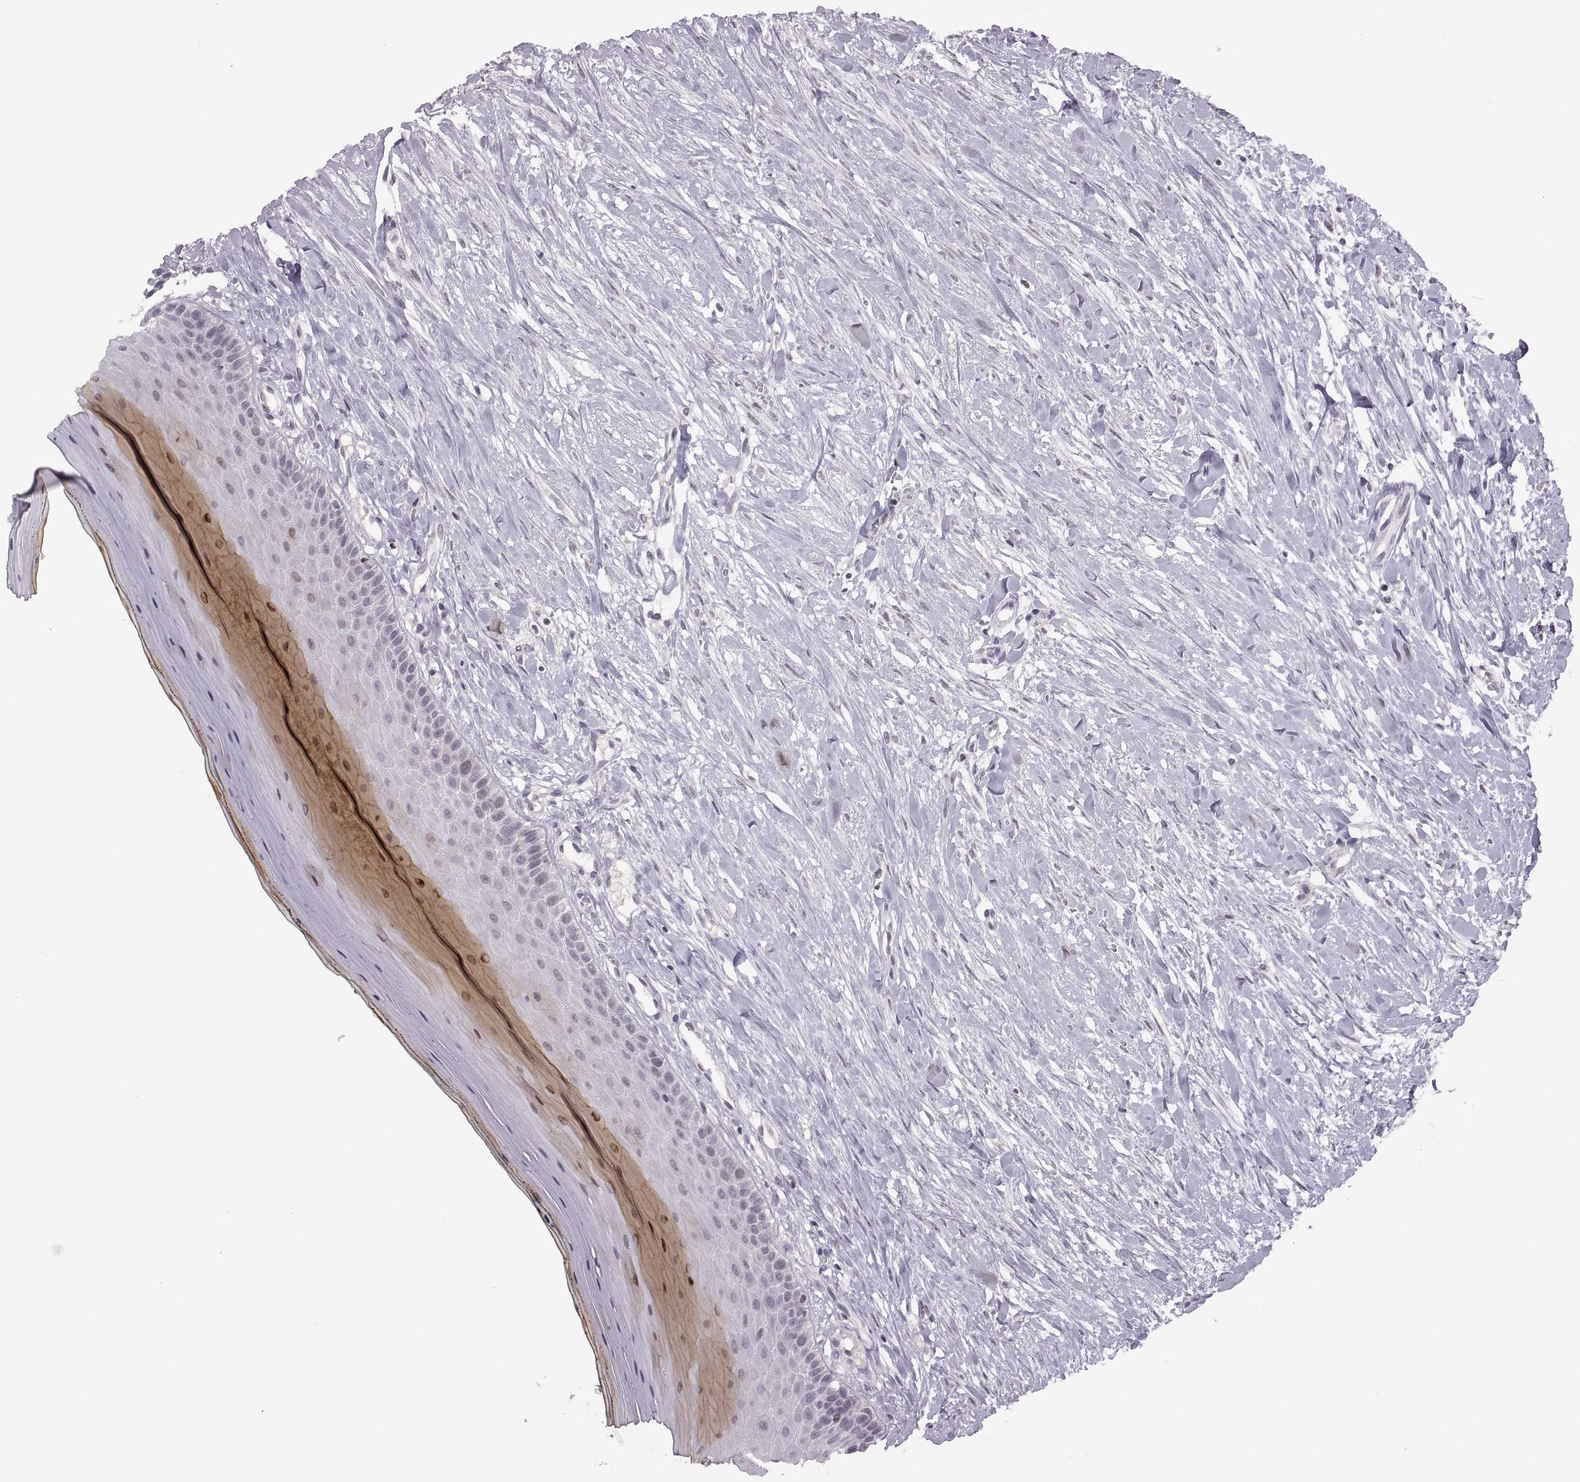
{"staining": {"intensity": "negative", "quantity": "none", "location": "none"}, "tissue": "oral mucosa", "cell_type": "Squamous epithelial cells", "image_type": "normal", "snomed": [{"axis": "morphology", "description": "Normal tissue, NOS"}, {"axis": "topography", "description": "Oral tissue"}], "caption": "Immunohistochemistry (IHC) photomicrograph of benign oral mucosa stained for a protein (brown), which reveals no positivity in squamous epithelial cells.", "gene": "NEK2", "patient": {"sex": "female", "age": 43}}